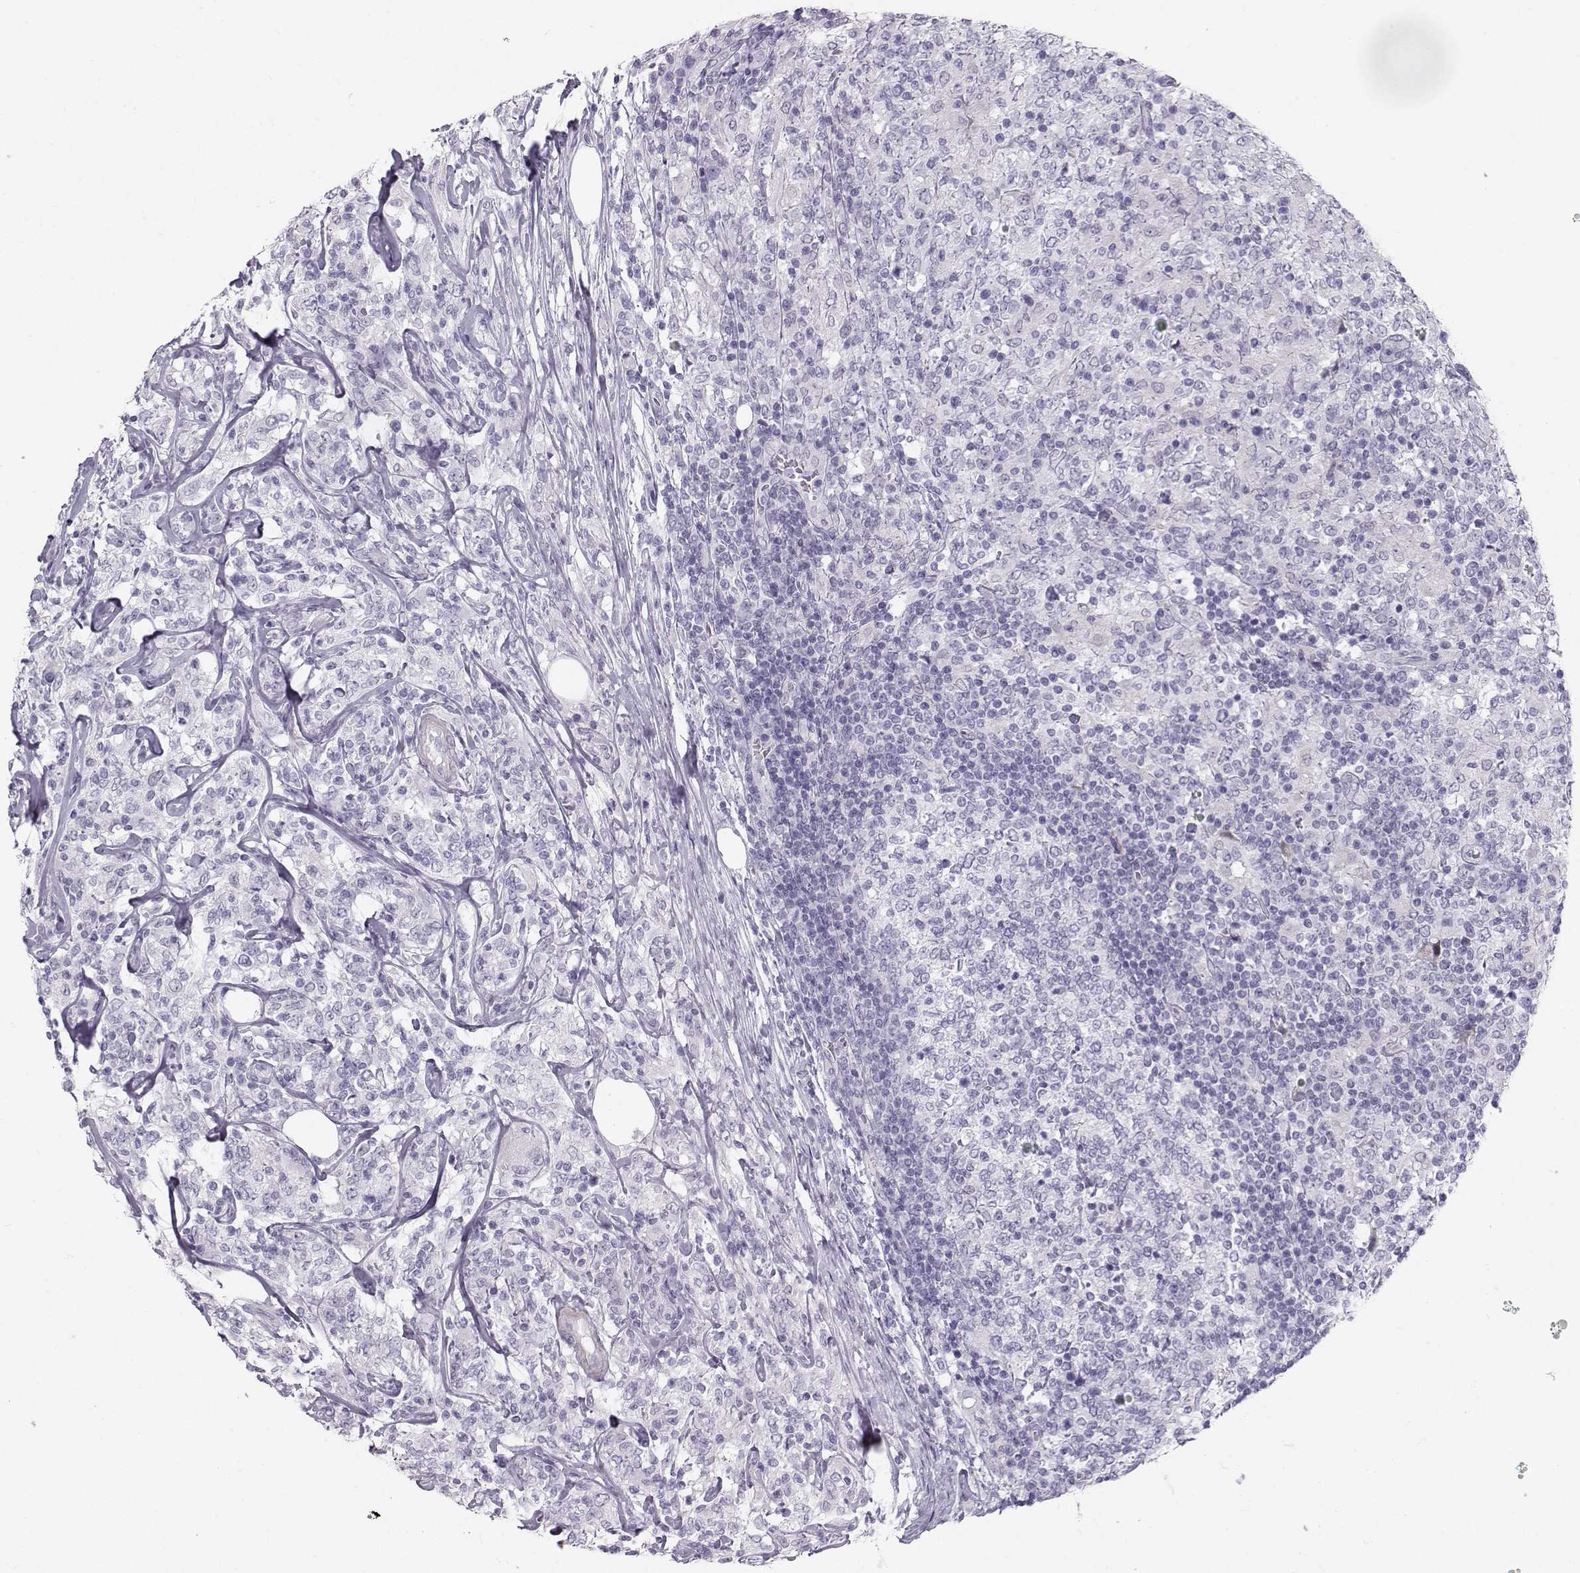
{"staining": {"intensity": "negative", "quantity": "none", "location": "none"}, "tissue": "lymphoma", "cell_type": "Tumor cells", "image_type": "cancer", "snomed": [{"axis": "morphology", "description": "Malignant lymphoma, non-Hodgkin's type, High grade"}, {"axis": "topography", "description": "Lymph node"}], "caption": "High-grade malignant lymphoma, non-Hodgkin's type was stained to show a protein in brown. There is no significant positivity in tumor cells.", "gene": "CASR", "patient": {"sex": "female", "age": 84}}